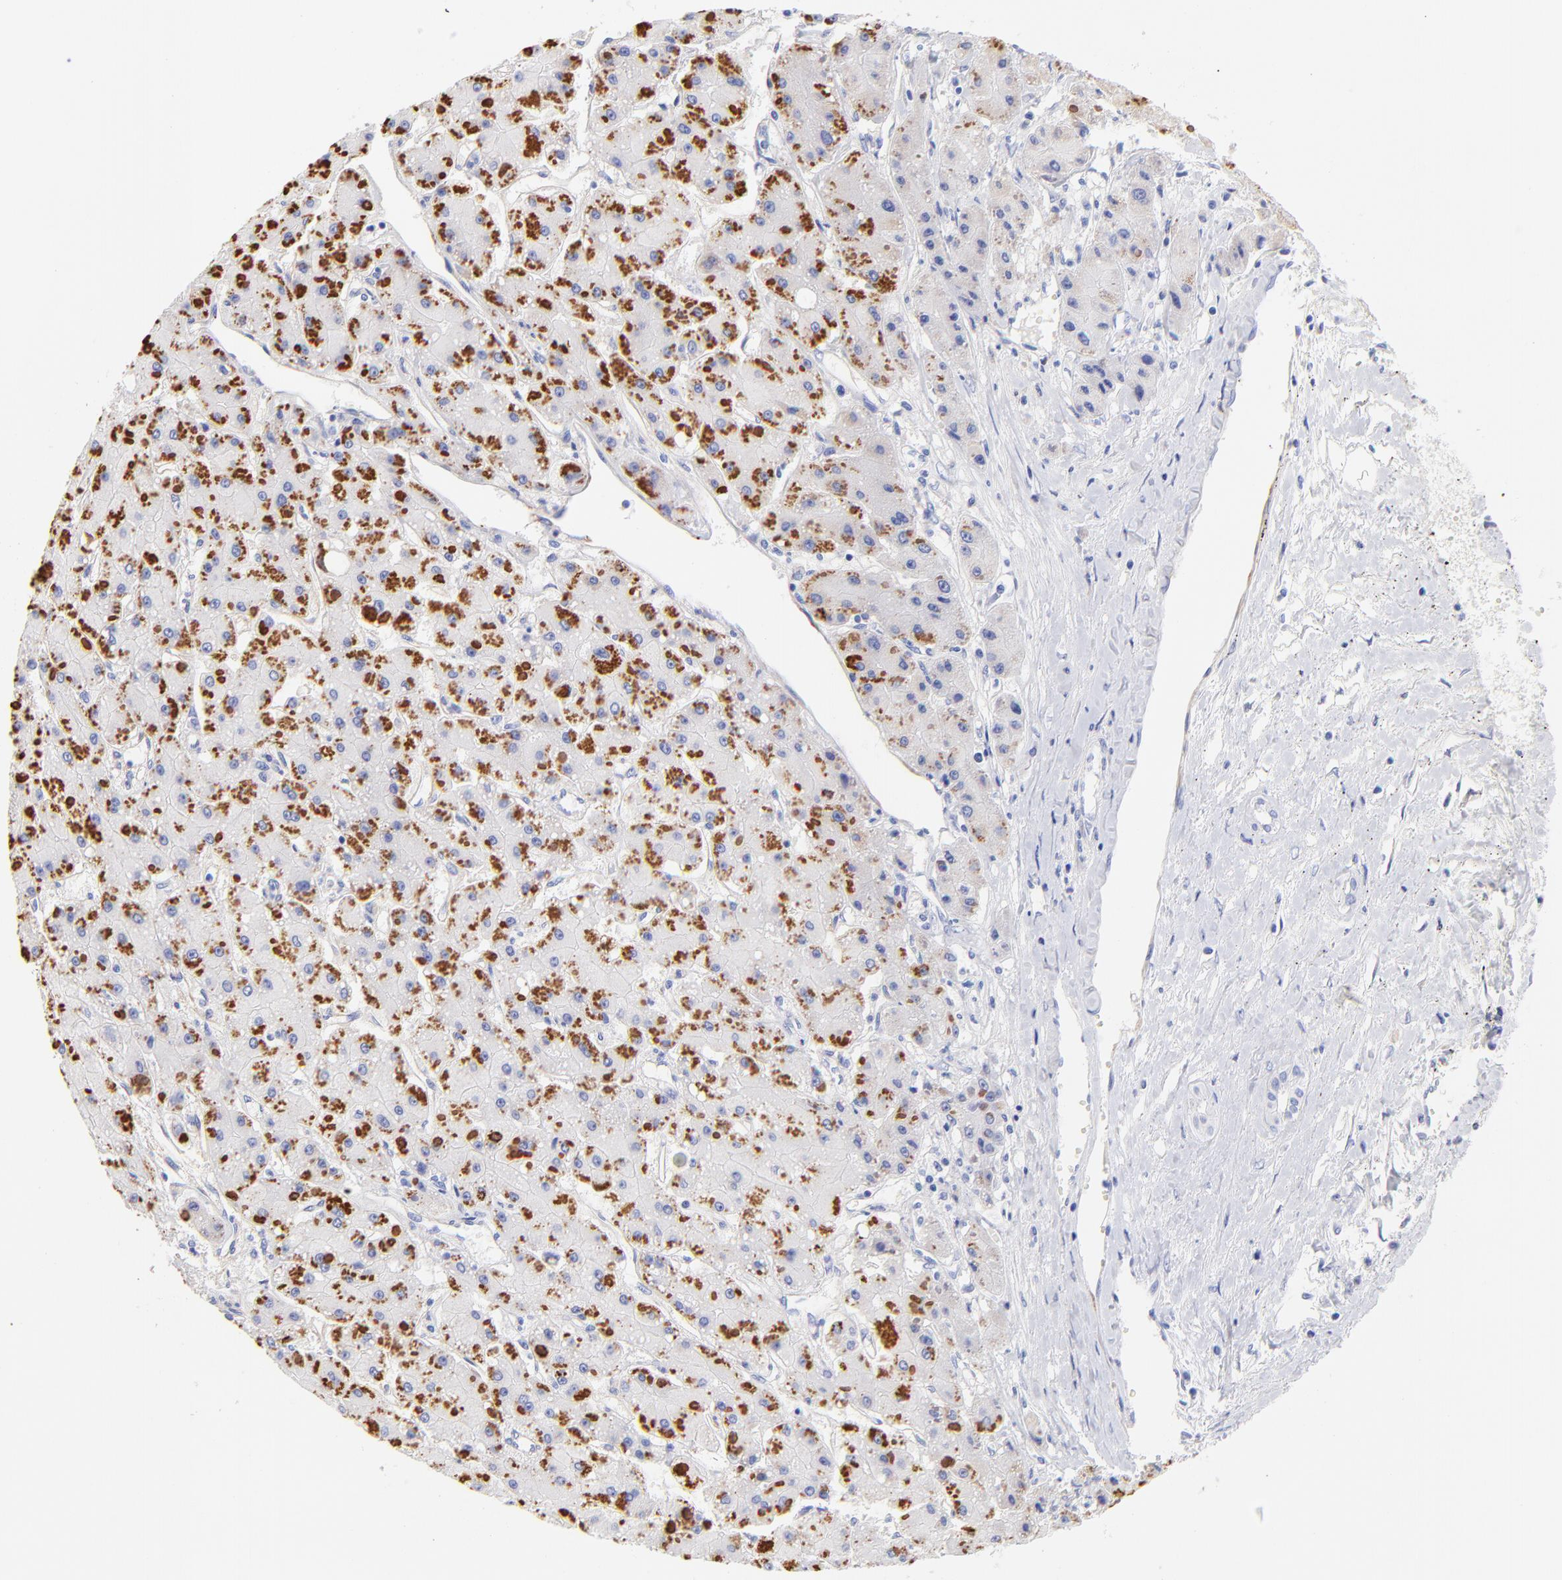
{"staining": {"intensity": "moderate", "quantity": ">75%", "location": "cytoplasmic/membranous"}, "tissue": "liver cancer", "cell_type": "Tumor cells", "image_type": "cancer", "snomed": [{"axis": "morphology", "description": "Carcinoma, Hepatocellular, NOS"}, {"axis": "topography", "description": "Liver"}], "caption": "Hepatocellular carcinoma (liver) was stained to show a protein in brown. There is medium levels of moderate cytoplasmic/membranous positivity in about >75% of tumor cells. (DAB IHC, brown staining for protein, blue staining for nuclei).", "gene": "C1QTNF6", "patient": {"sex": "female", "age": 52}}